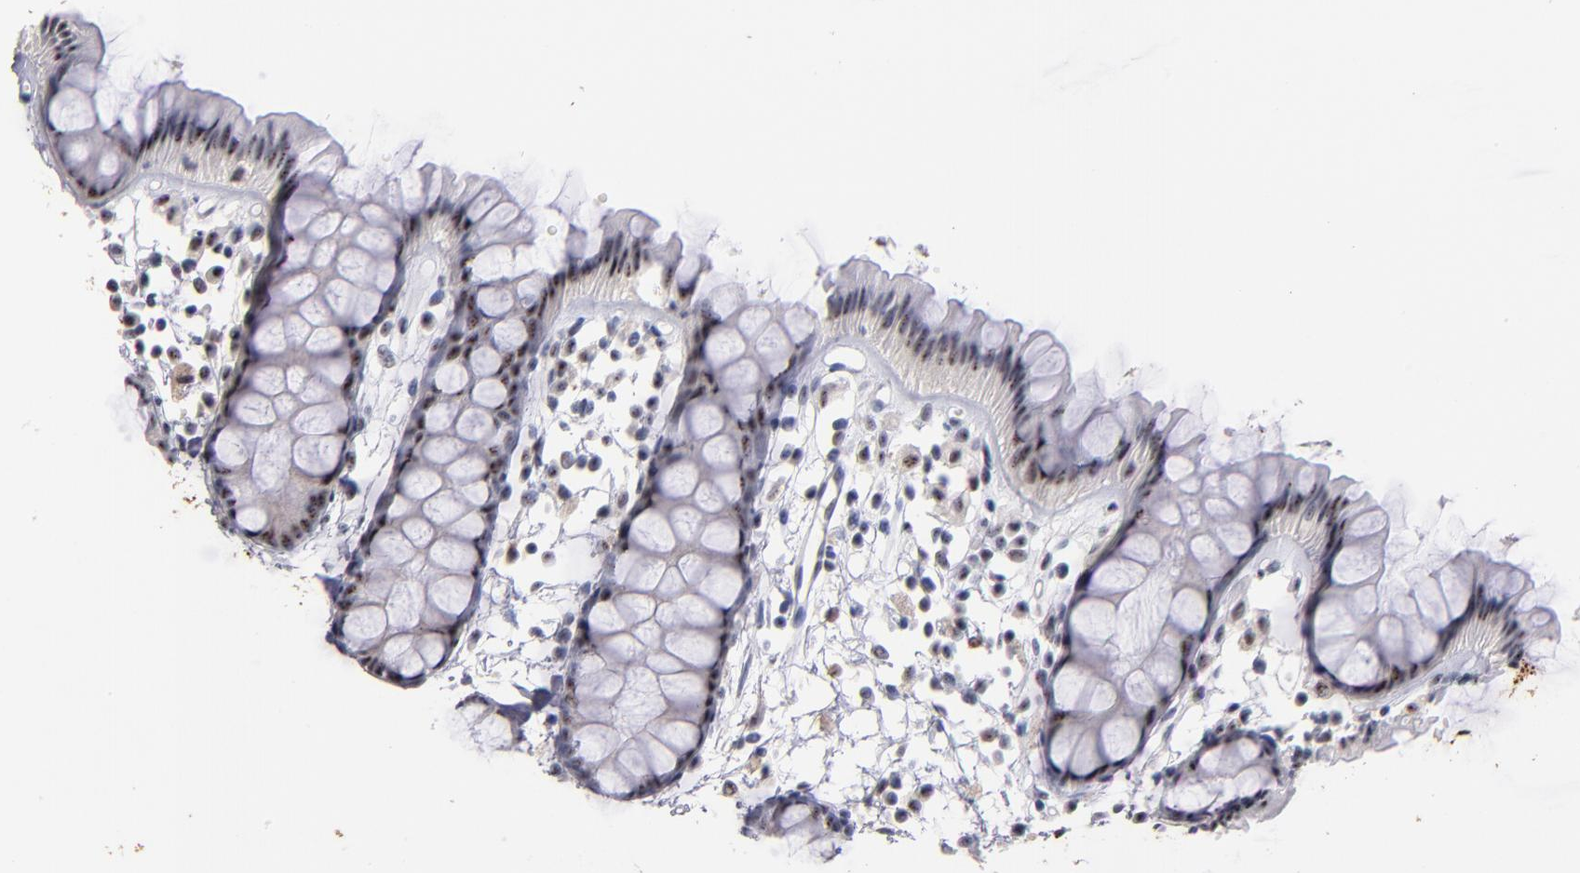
{"staining": {"intensity": "moderate", "quantity": "25%-75%", "location": "nuclear"}, "tissue": "rectum", "cell_type": "Glandular cells", "image_type": "normal", "snomed": [{"axis": "morphology", "description": "Normal tissue, NOS"}, {"axis": "topography", "description": "Rectum"}], "caption": "This photomicrograph shows immunohistochemistry staining of benign rectum, with medium moderate nuclear staining in about 25%-75% of glandular cells.", "gene": "RAF1", "patient": {"sex": "female", "age": 66}}